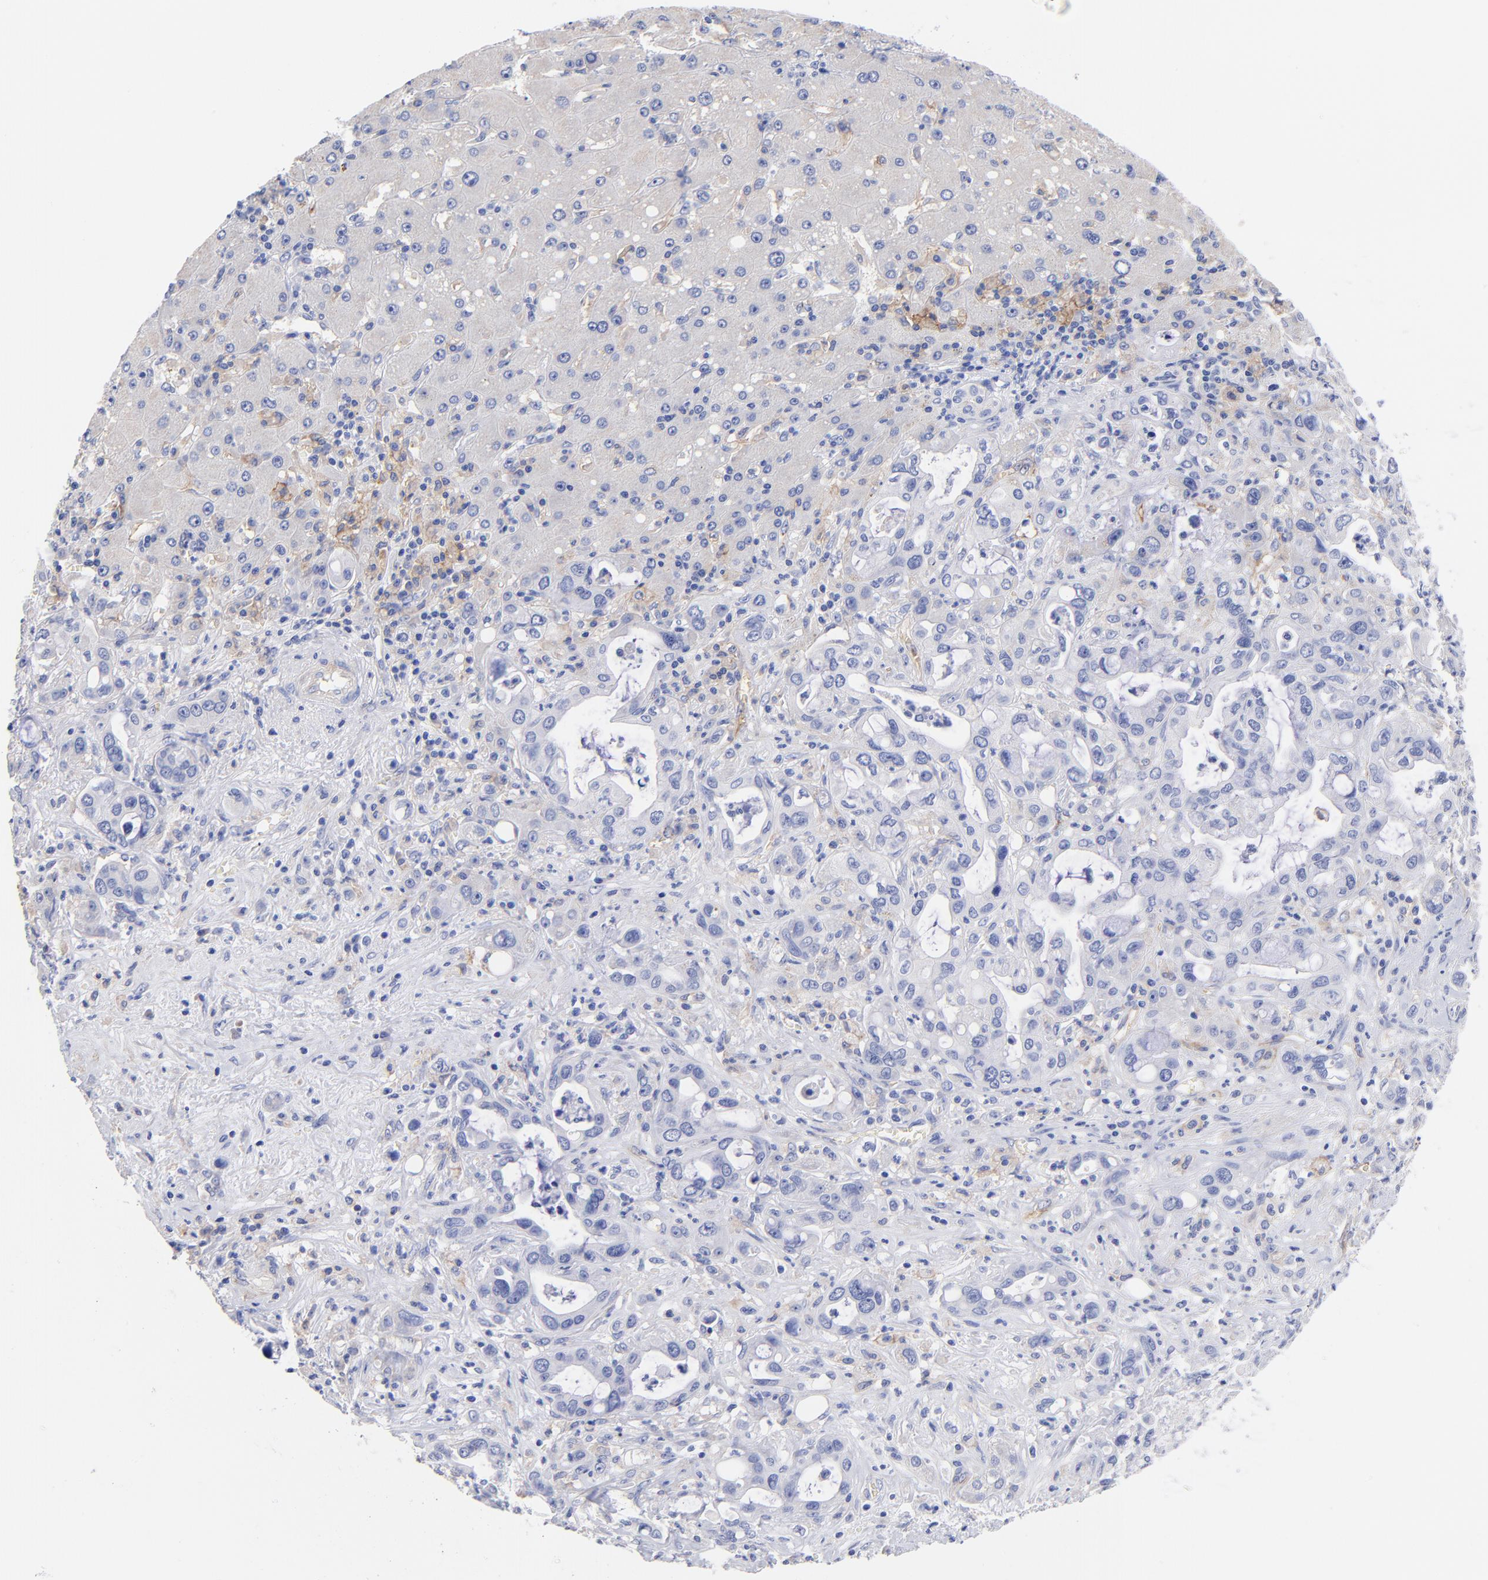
{"staining": {"intensity": "negative", "quantity": "none", "location": "none"}, "tissue": "liver cancer", "cell_type": "Tumor cells", "image_type": "cancer", "snomed": [{"axis": "morphology", "description": "Cholangiocarcinoma"}, {"axis": "topography", "description": "Liver"}], "caption": "Tumor cells are negative for protein expression in human liver cancer (cholangiocarcinoma).", "gene": "SLC44A2", "patient": {"sex": "female", "age": 65}}